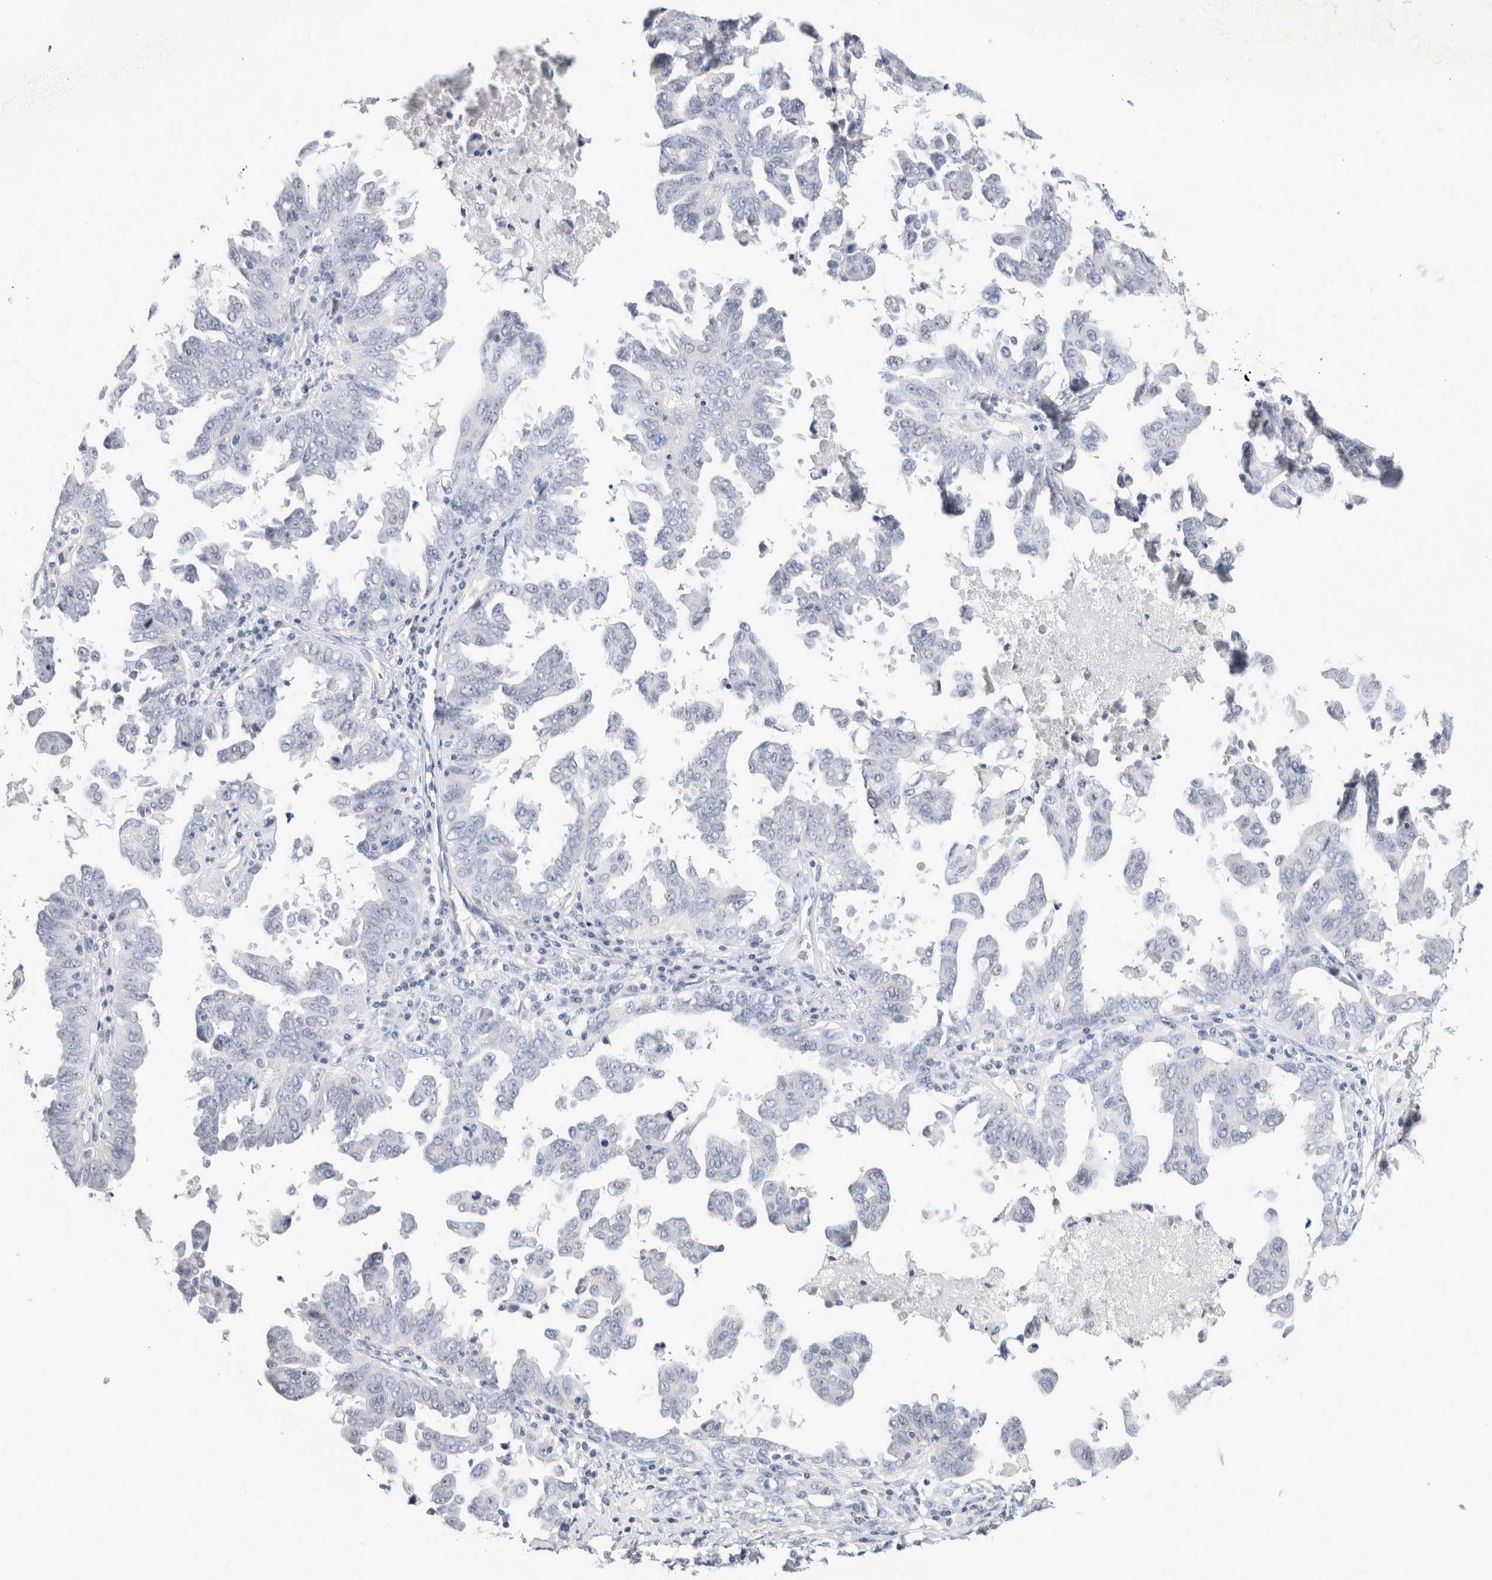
{"staining": {"intensity": "negative", "quantity": "none", "location": "none"}, "tissue": "ovarian cancer", "cell_type": "Tumor cells", "image_type": "cancer", "snomed": [{"axis": "morphology", "description": "Carcinoma, endometroid"}, {"axis": "topography", "description": "Ovary"}], "caption": "IHC photomicrograph of ovarian cancer stained for a protein (brown), which shows no positivity in tumor cells.", "gene": "TONSL", "patient": {"sex": "female", "age": 62}}